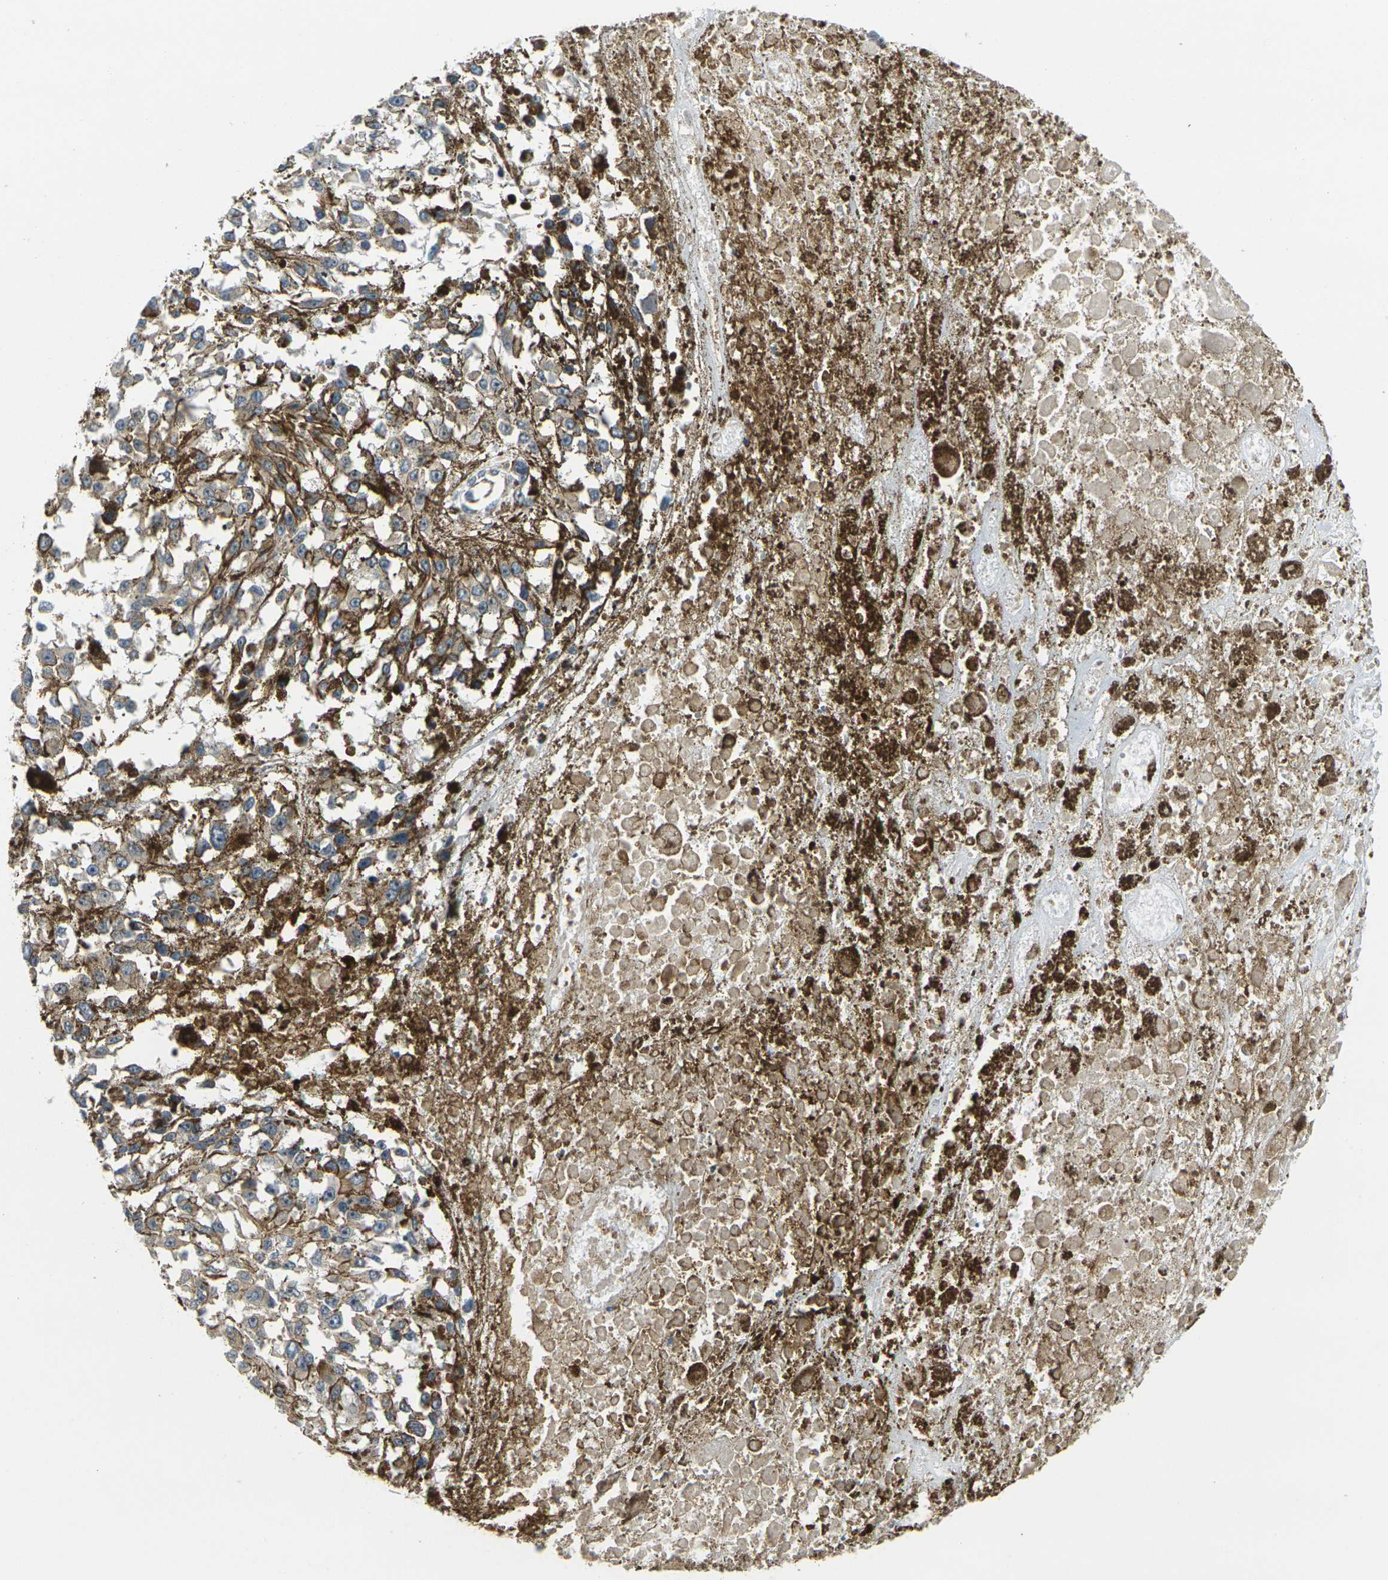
{"staining": {"intensity": "moderate", "quantity": "<25%", "location": "cytoplasmic/membranous"}, "tissue": "melanoma", "cell_type": "Tumor cells", "image_type": "cancer", "snomed": [{"axis": "morphology", "description": "Malignant melanoma, Metastatic site"}, {"axis": "topography", "description": "Lymph node"}], "caption": "DAB immunohistochemical staining of human melanoma shows moderate cytoplasmic/membranous protein staining in approximately <25% of tumor cells.", "gene": "MINAR2", "patient": {"sex": "male", "age": 59}}